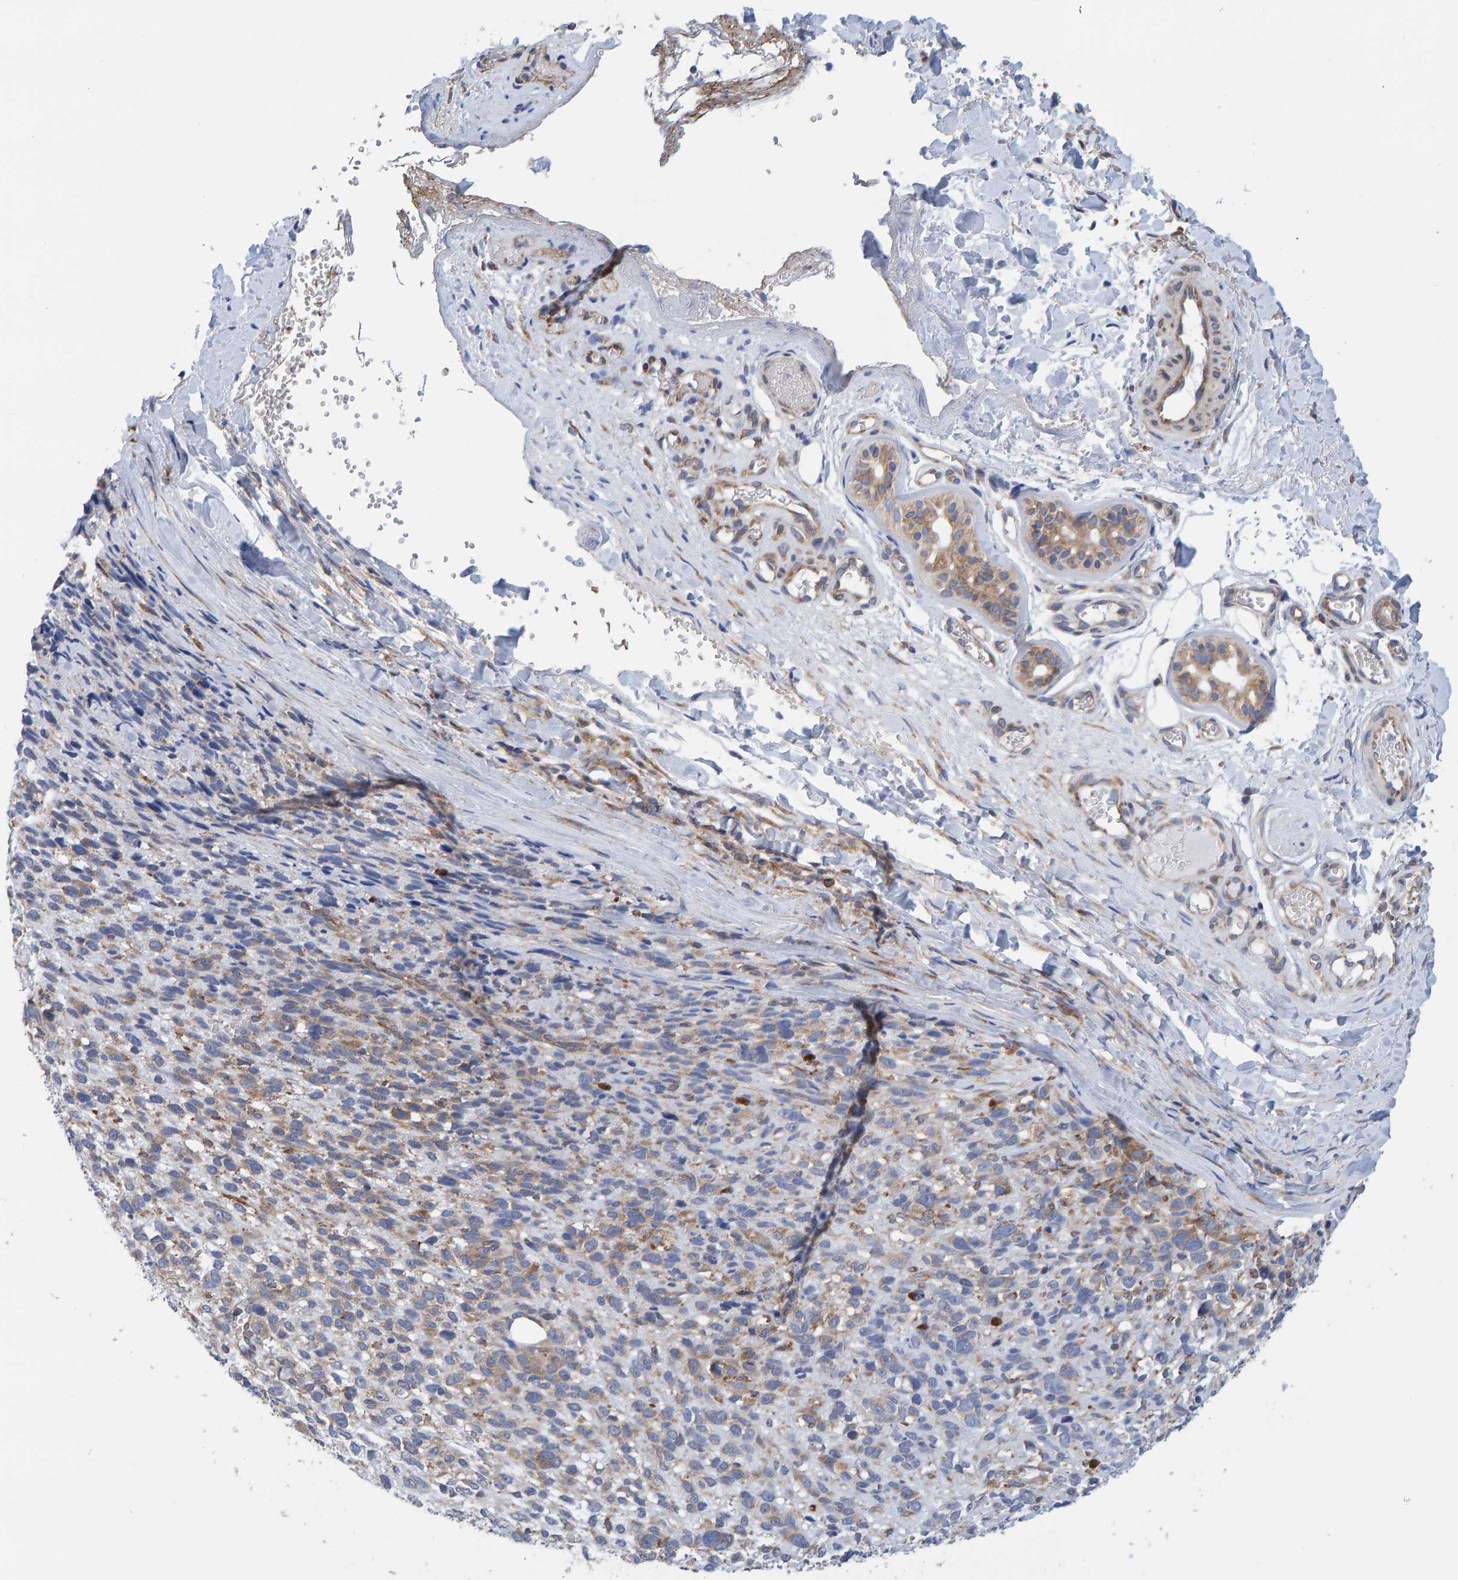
{"staining": {"intensity": "weak", "quantity": "<25%", "location": "cytoplasmic/membranous"}, "tissue": "melanoma", "cell_type": "Tumor cells", "image_type": "cancer", "snomed": [{"axis": "morphology", "description": "Malignant melanoma, NOS"}, {"axis": "topography", "description": "Skin"}], "caption": "This image is of malignant melanoma stained with IHC to label a protein in brown with the nuclei are counter-stained blue. There is no positivity in tumor cells.", "gene": "CDK5RAP3", "patient": {"sex": "female", "age": 55}}